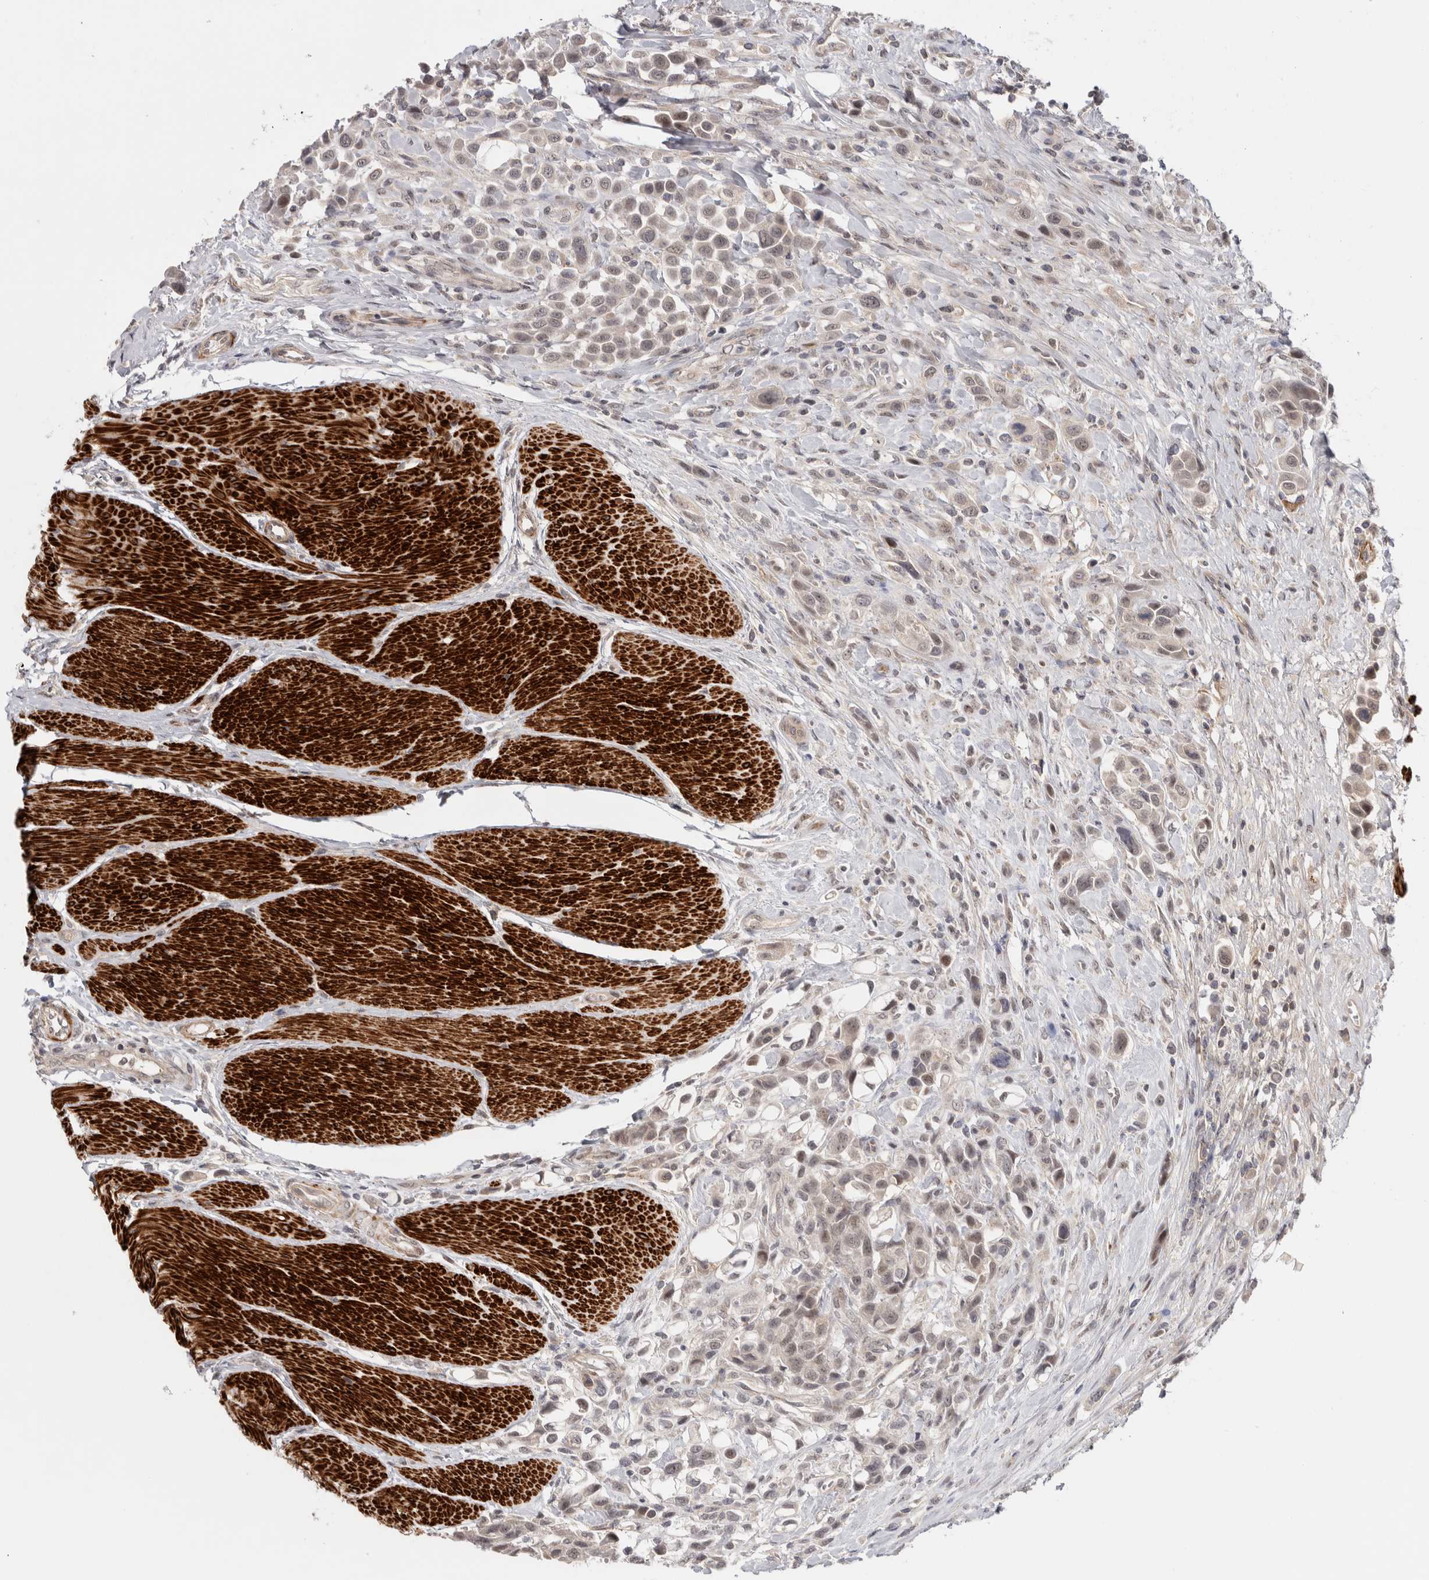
{"staining": {"intensity": "weak", "quantity": "<25%", "location": "cytoplasmic/membranous,nuclear"}, "tissue": "urothelial cancer", "cell_type": "Tumor cells", "image_type": "cancer", "snomed": [{"axis": "morphology", "description": "Urothelial carcinoma, High grade"}, {"axis": "topography", "description": "Urinary bladder"}], "caption": "Immunohistochemical staining of human urothelial carcinoma (high-grade) demonstrates no significant expression in tumor cells. (Stains: DAB immunohistochemistry with hematoxylin counter stain, Microscopy: brightfield microscopy at high magnification).", "gene": "ZNF318", "patient": {"sex": "male", "age": 50}}